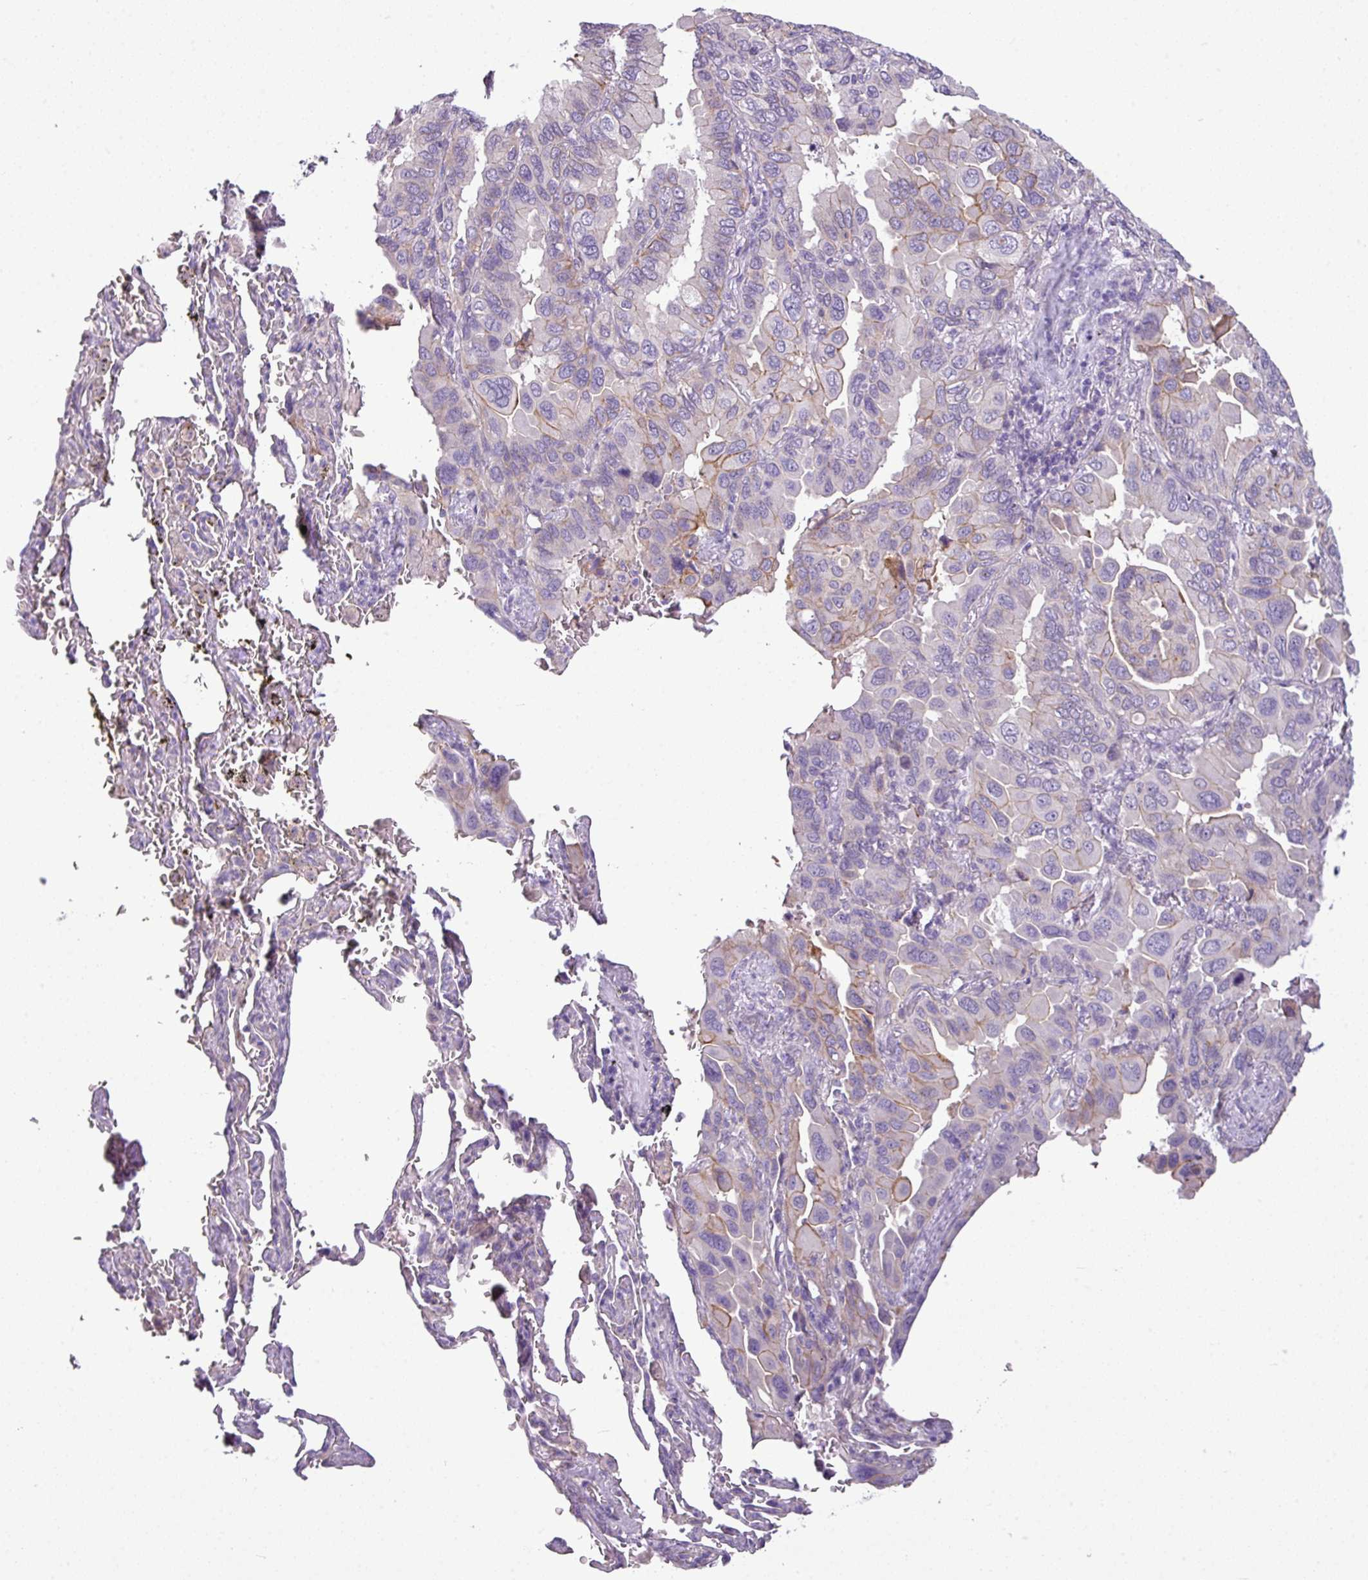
{"staining": {"intensity": "weak", "quantity": "<25%", "location": "cytoplasmic/membranous"}, "tissue": "lung cancer", "cell_type": "Tumor cells", "image_type": "cancer", "snomed": [{"axis": "morphology", "description": "Adenocarcinoma, NOS"}, {"axis": "topography", "description": "Lung"}], "caption": "Lung cancer was stained to show a protein in brown. There is no significant staining in tumor cells. The staining is performed using DAB (3,3'-diaminobenzidine) brown chromogen with nuclei counter-stained in using hematoxylin.", "gene": "TMEM178B", "patient": {"sex": "male", "age": 64}}